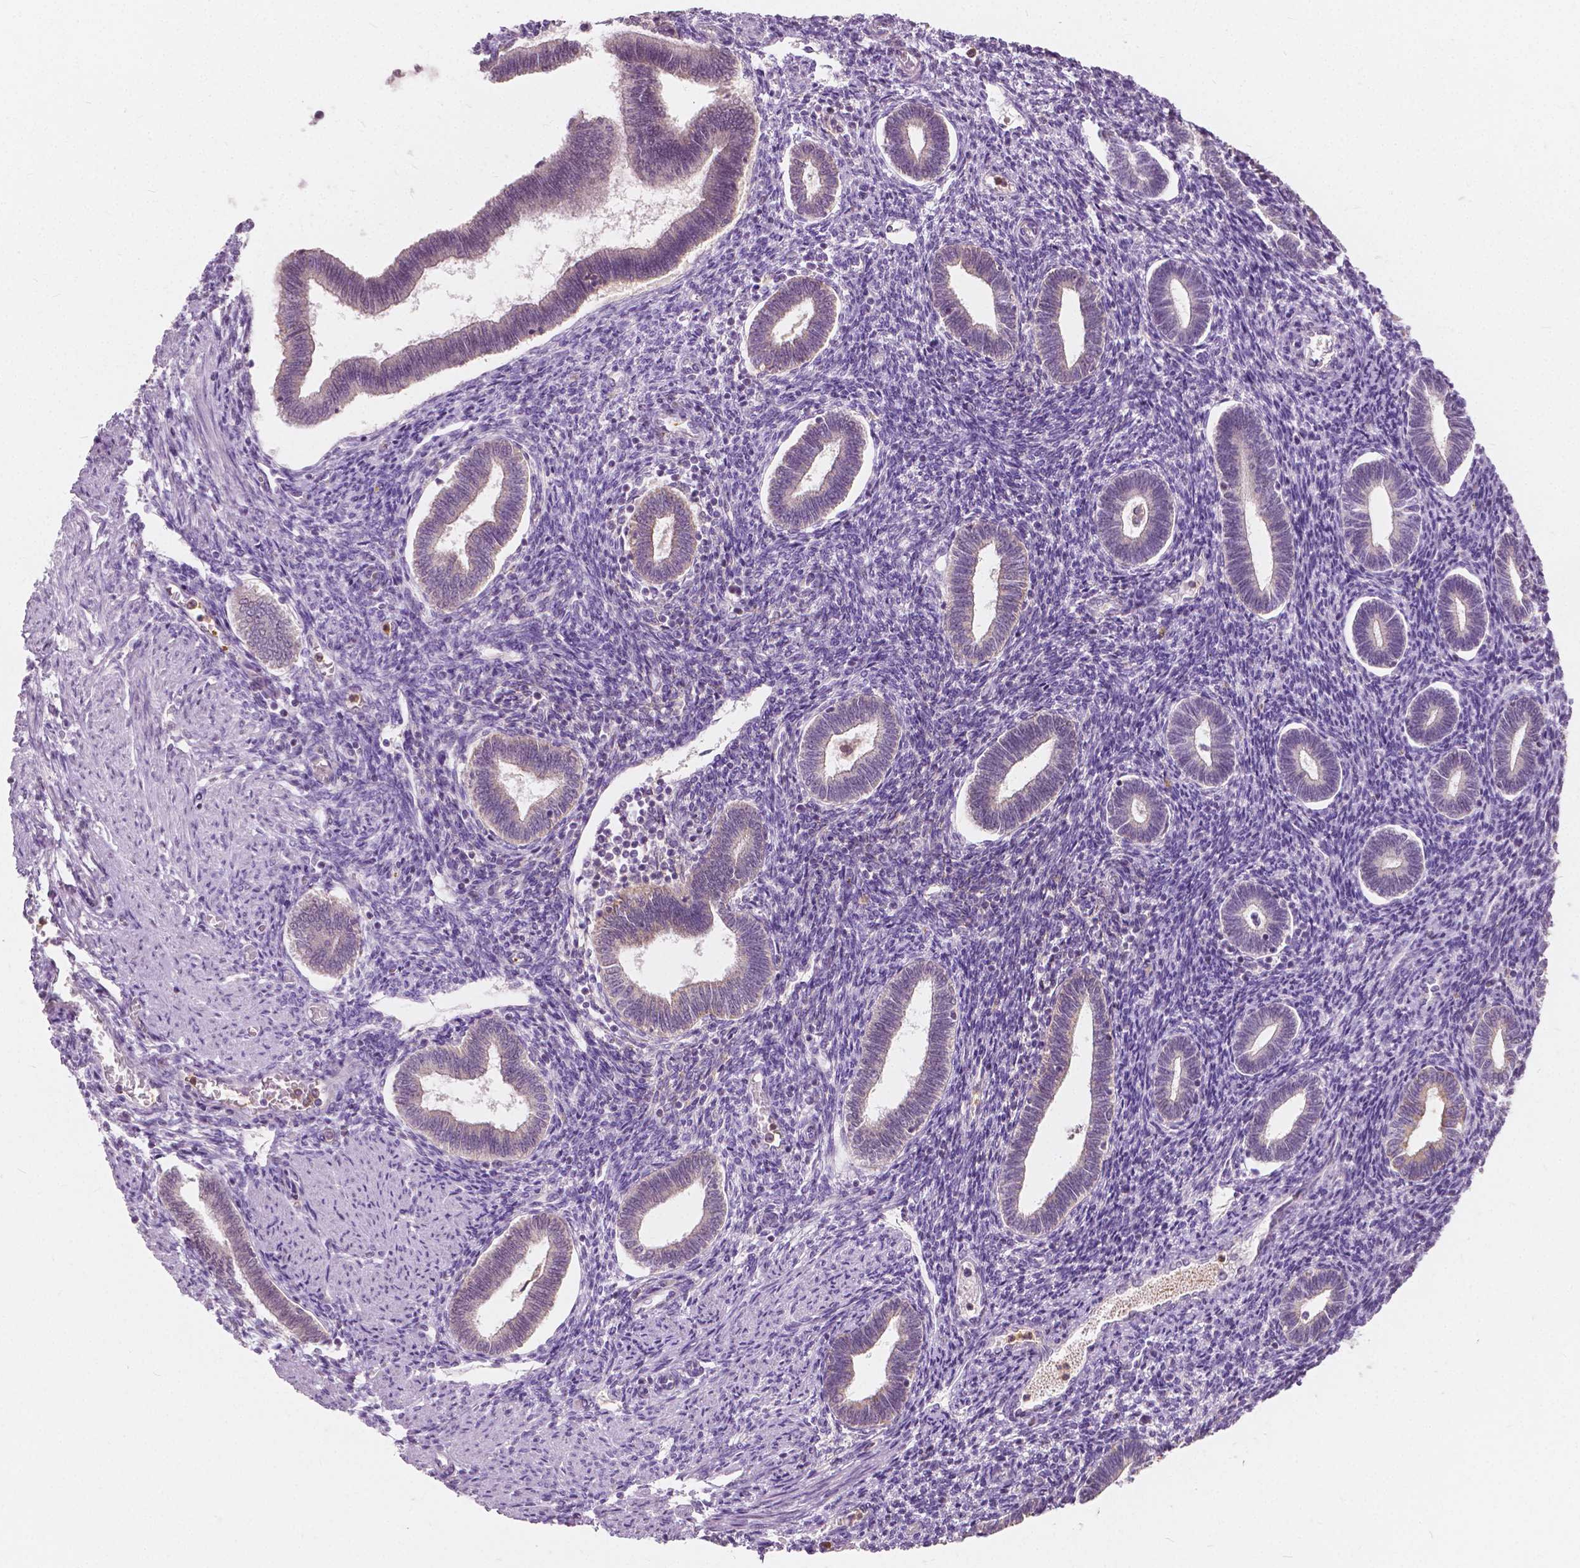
{"staining": {"intensity": "negative", "quantity": "none", "location": "none"}, "tissue": "endometrium", "cell_type": "Cells in endometrial stroma", "image_type": "normal", "snomed": [{"axis": "morphology", "description": "Normal tissue, NOS"}, {"axis": "topography", "description": "Endometrium"}], "caption": "Immunohistochemical staining of normal endometrium shows no significant positivity in cells in endometrial stroma. Nuclei are stained in blue.", "gene": "DLX6", "patient": {"sex": "female", "age": 42}}